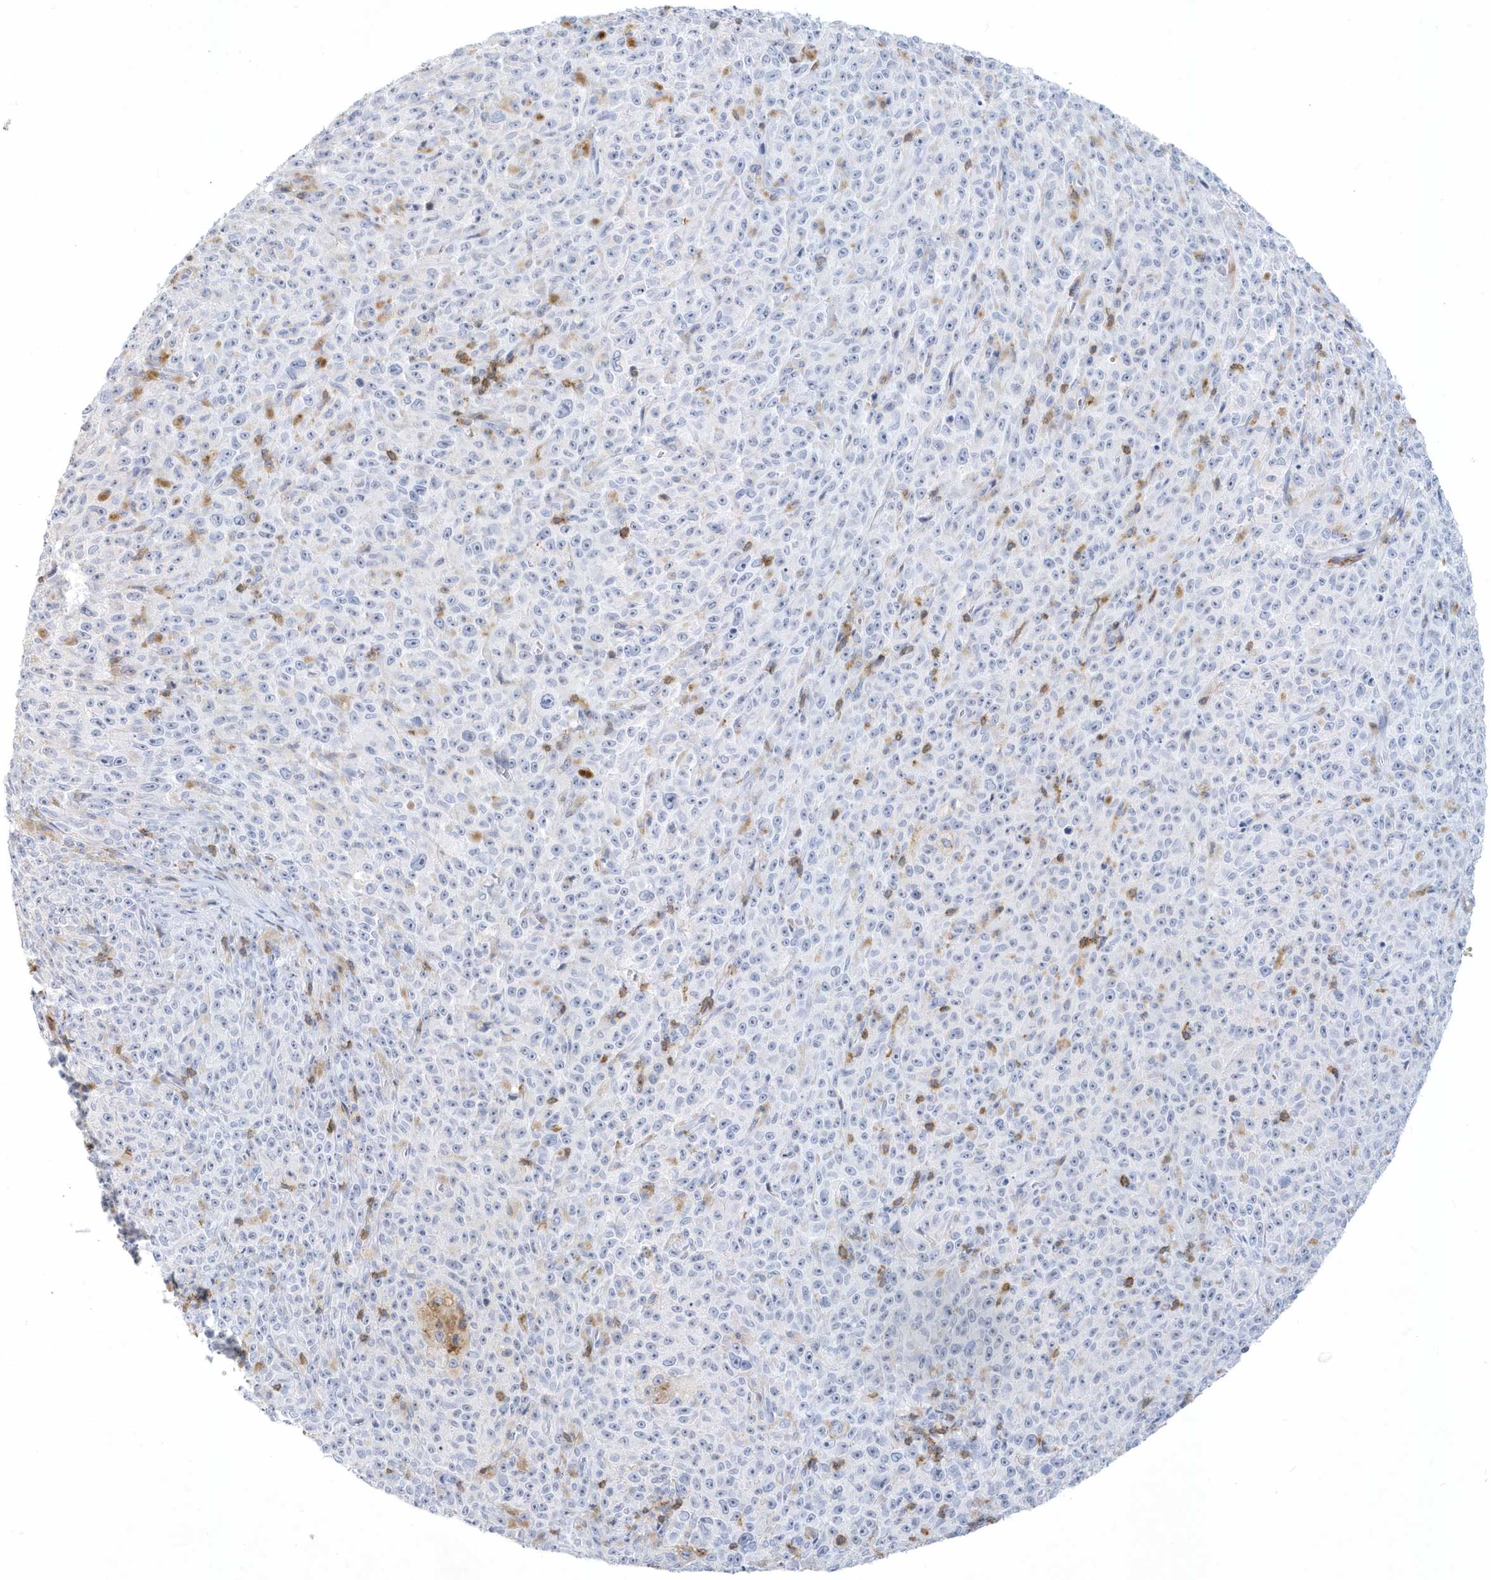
{"staining": {"intensity": "negative", "quantity": "none", "location": "none"}, "tissue": "melanoma", "cell_type": "Tumor cells", "image_type": "cancer", "snomed": [{"axis": "morphology", "description": "Malignant melanoma, NOS"}, {"axis": "topography", "description": "Skin"}], "caption": "A histopathology image of human malignant melanoma is negative for staining in tumor cells.", "gene": "PSD4", "patient": {"sex": "female", "age": 82}}